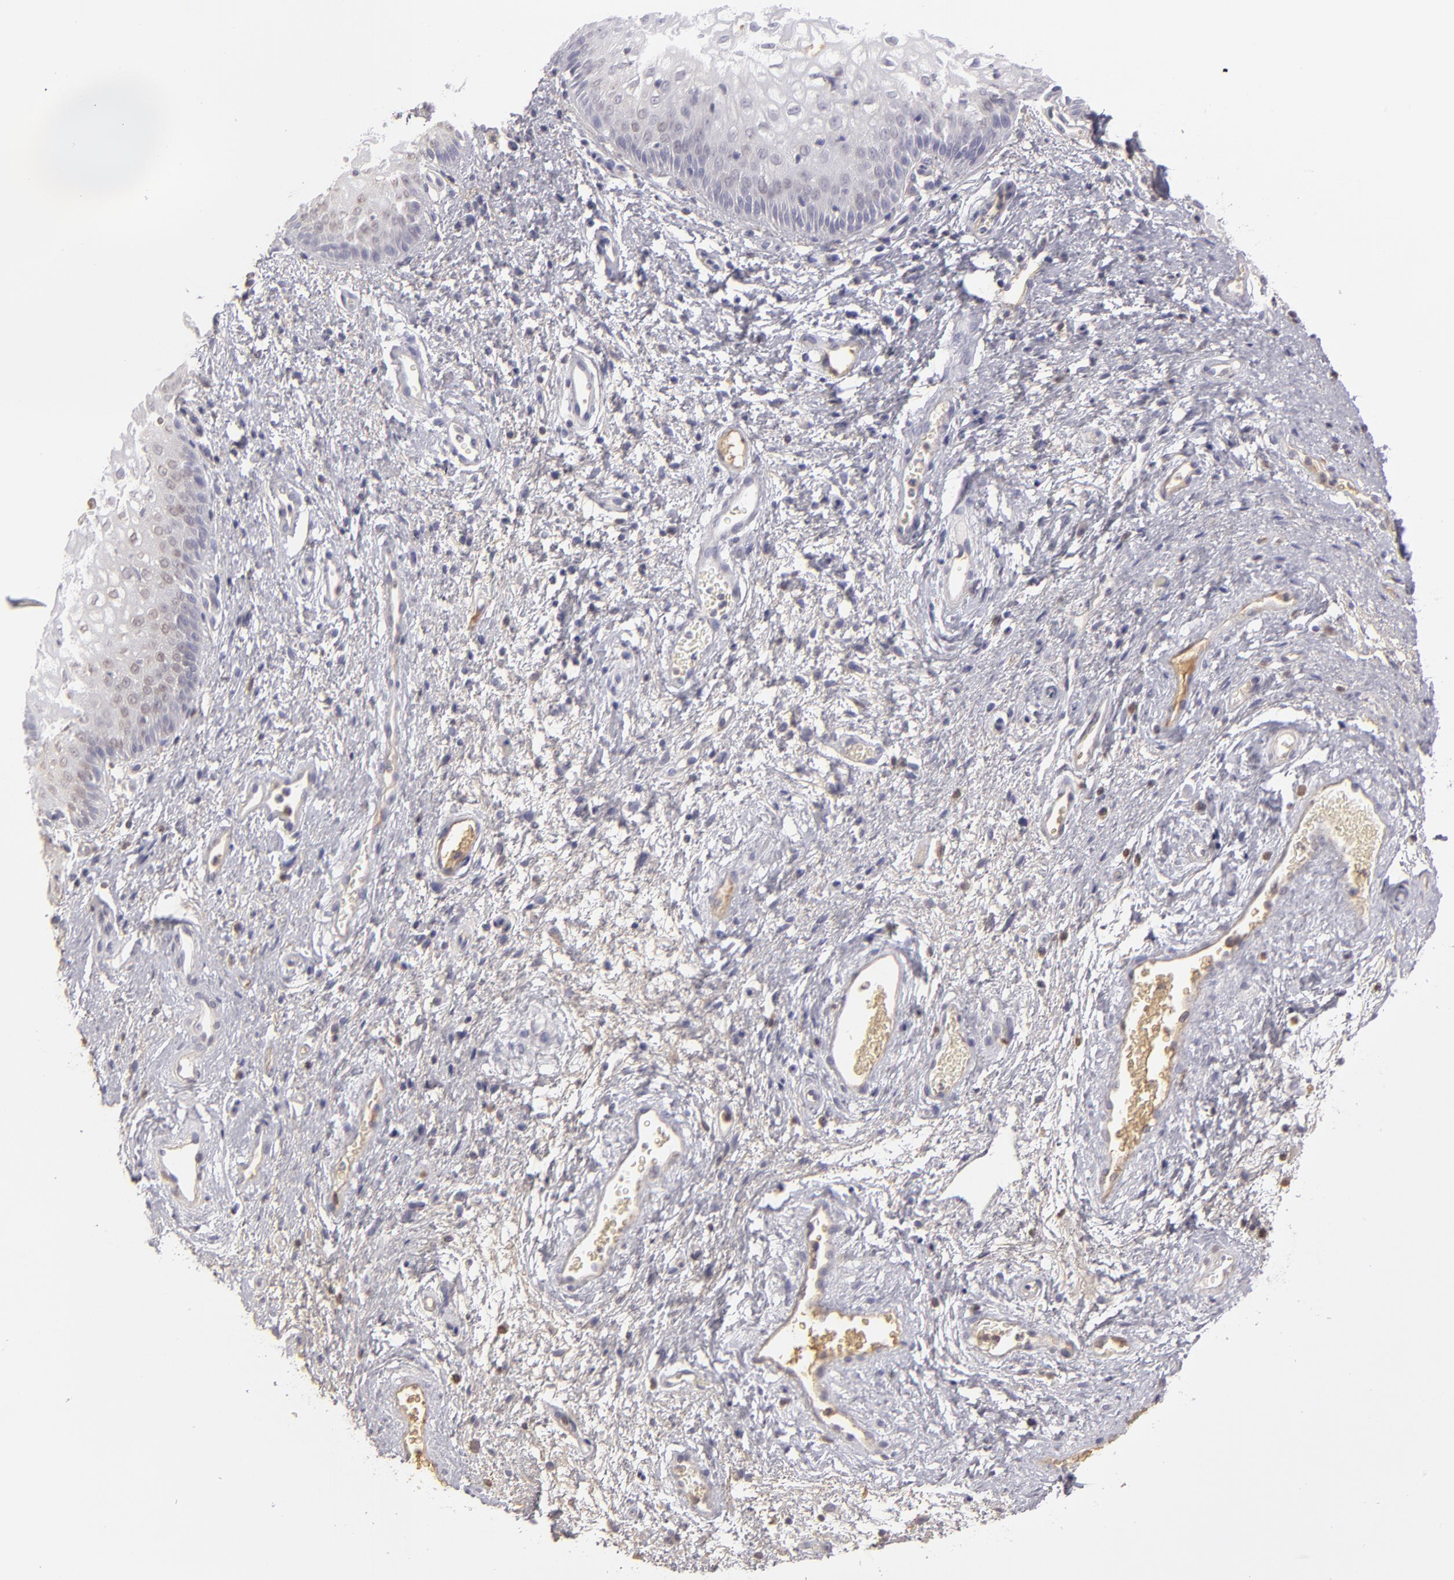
{"staining": {"intensity": "negative", "quantity": "none", "location": "none"}, "tissue": "vagina", "cell_type": "Squamous epithelial cells", "image_type": "normal", "snomed": [{"axis": "morphology", "description": "Normal tissue, NOS"}, {"axis": "topography", "description": "Vagina"}], "caption": "A high-resolution photomicrograph shows immunohistochemistry staining of benign vagina, which reveals no significant positivity in squamous epithelial cells.", "gene": "SERPINA1", "patient": {"sex": "female", "age": 34}}